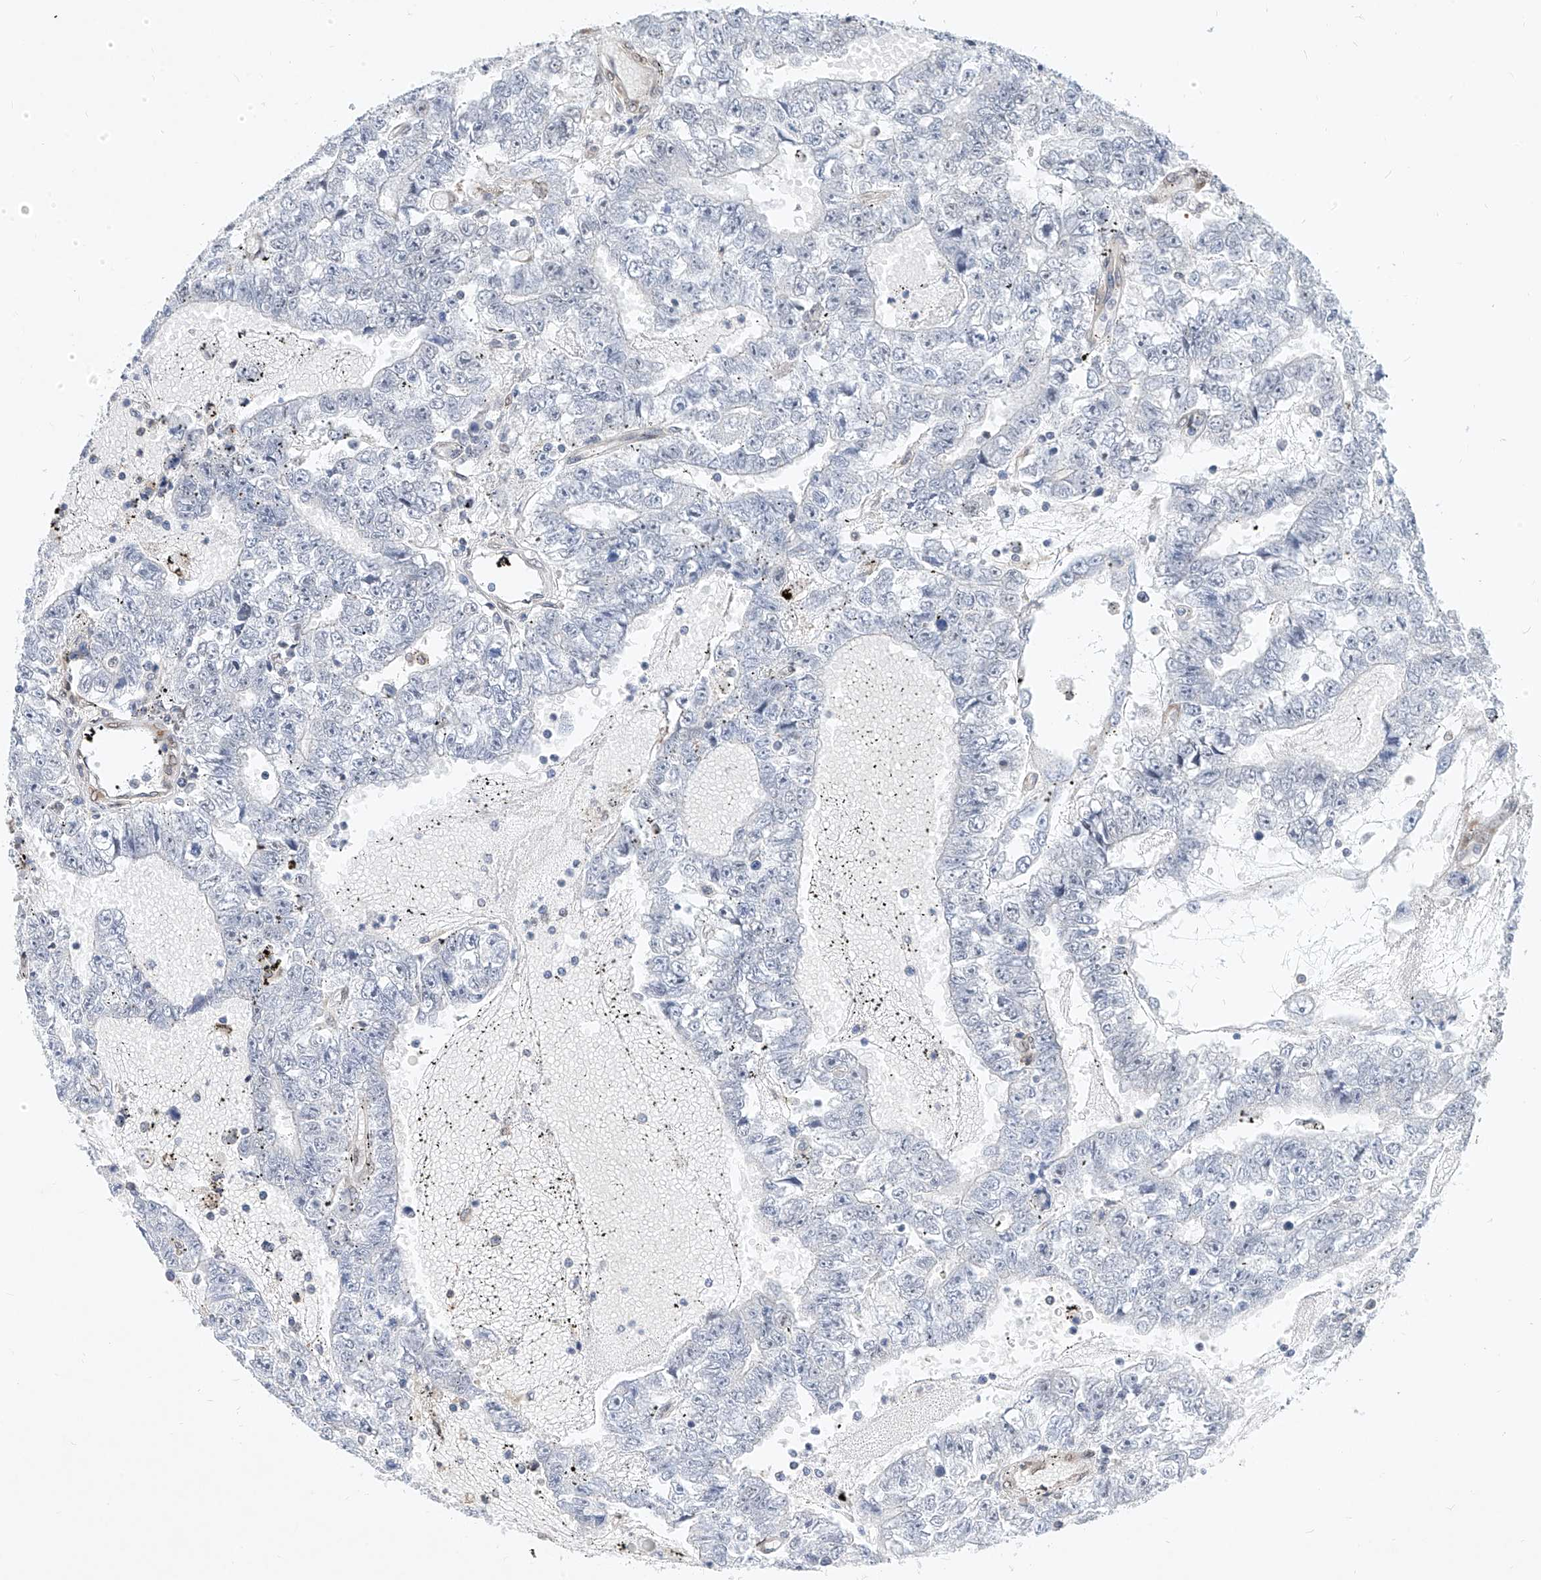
{"staining": {"intensity": "negative", "quantity": "none", "location": "none"}, "tissue": "testis cancer", "cell_type": "Tumor cells", "image_type": "cancer", "snomed": [{"axis": "morphology", "description": "Carcinoma, Embryonal, NOS"}, {"axis": "topography", "description": "Testis"}], "caption": "DAB (3,3'-diaminobenzidine) immunohistochemical staining of testis cancer (embryonal carcinoma) reveals no significant positivity in tumor cells.", "gene": "MX2", "patient": {"sex": "male", "age": 25}}